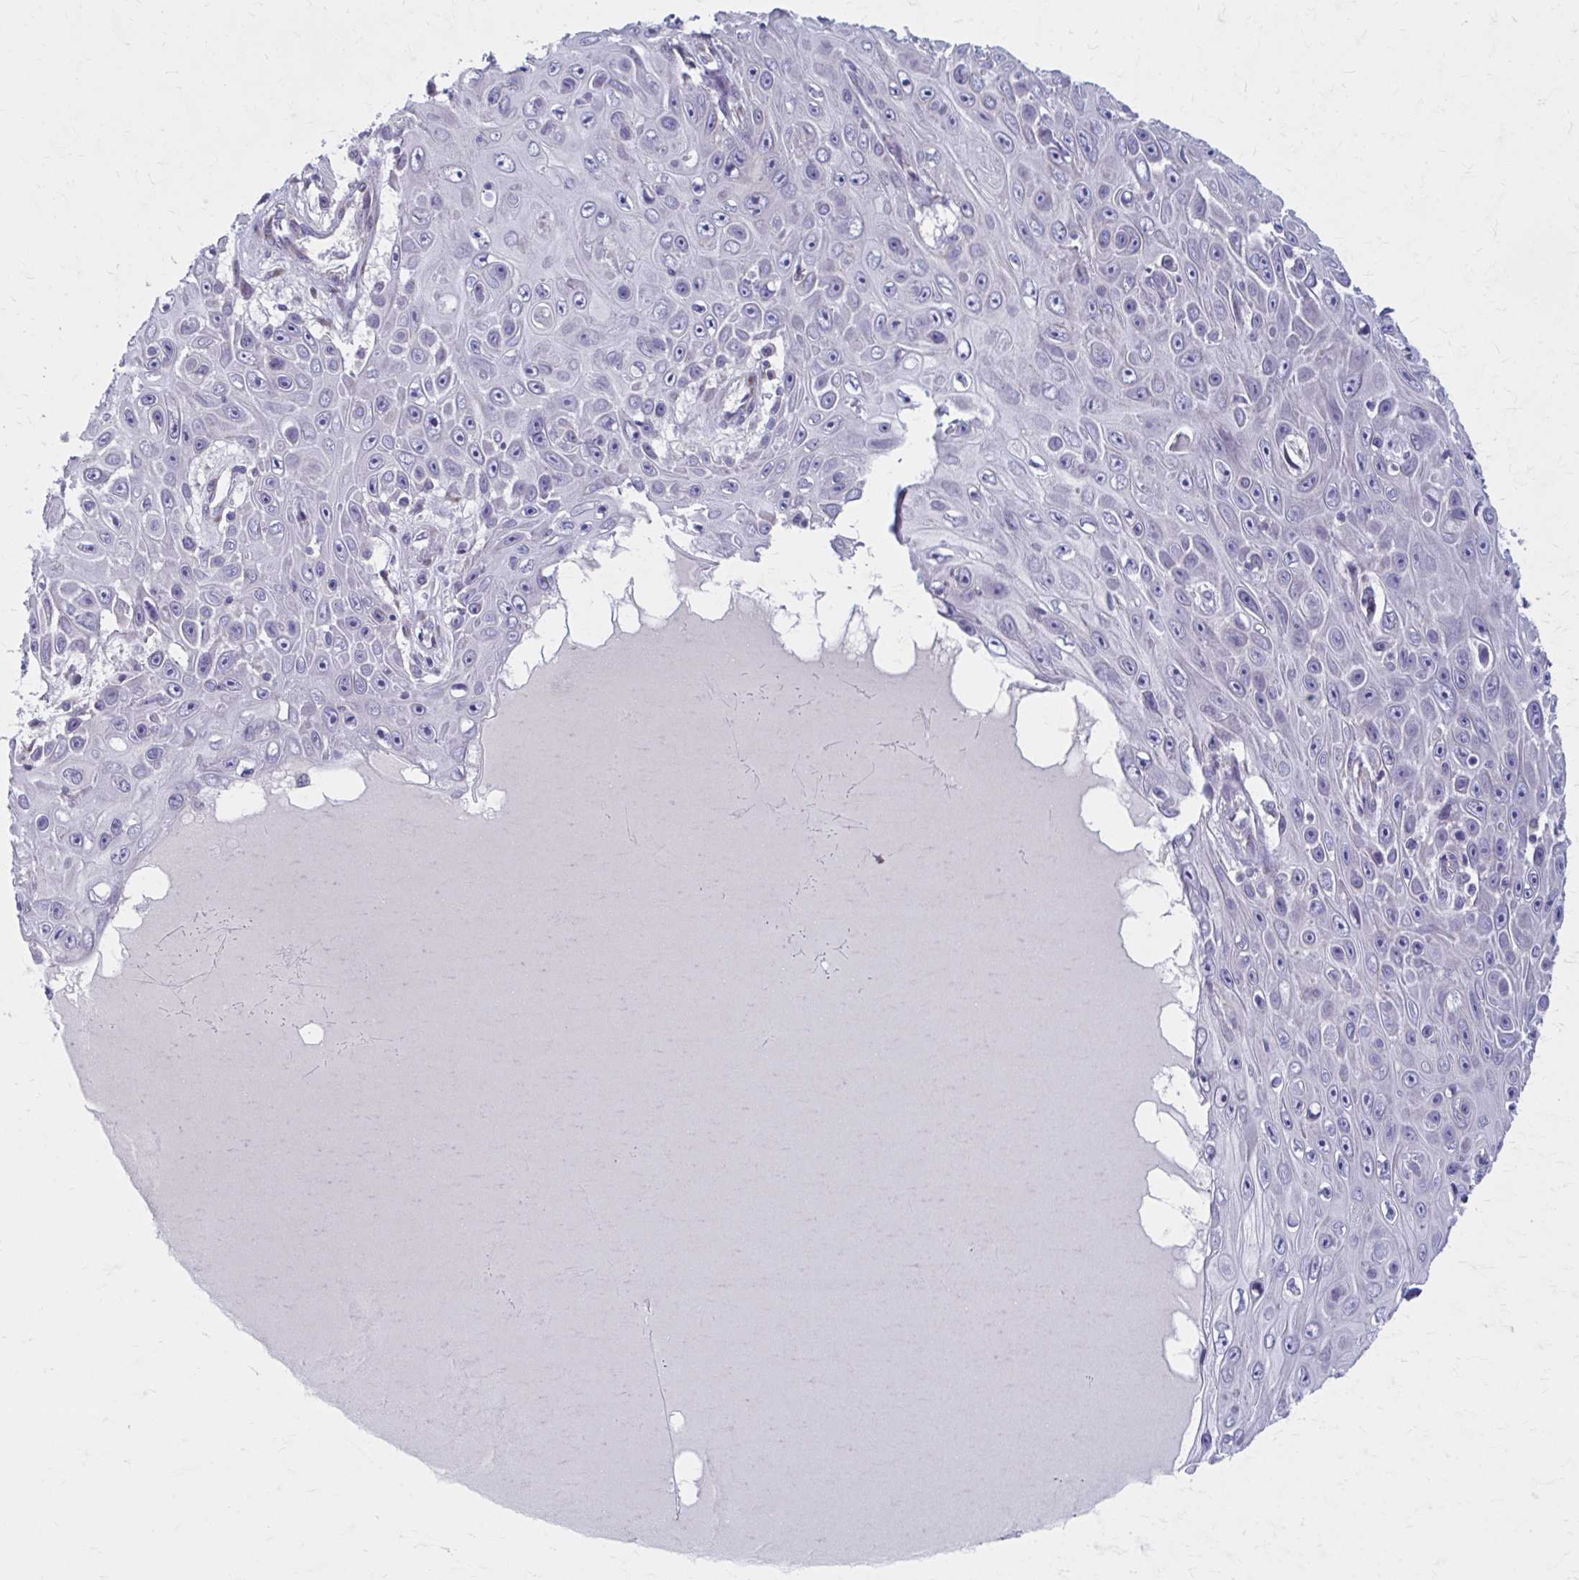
{"staining": {"intensity": "negative", "quantity": "none", "location": "none"}, "tissue": "skin cancer", "cell_type": "Tumor cells", "image_type": "cancer", "snomed": [{"axis": "morphology", "description": "Squamous cell carcinoma, NOS"}, {"axis": "topography", "description": "Skin"}], "caption": "DAB immunohistochemical staining of human squamous cell carcinoma (skin) displays no significant staining in tumor cells.", "gene": "CHST3", "patient": {"sex": "male", "age": 82}}